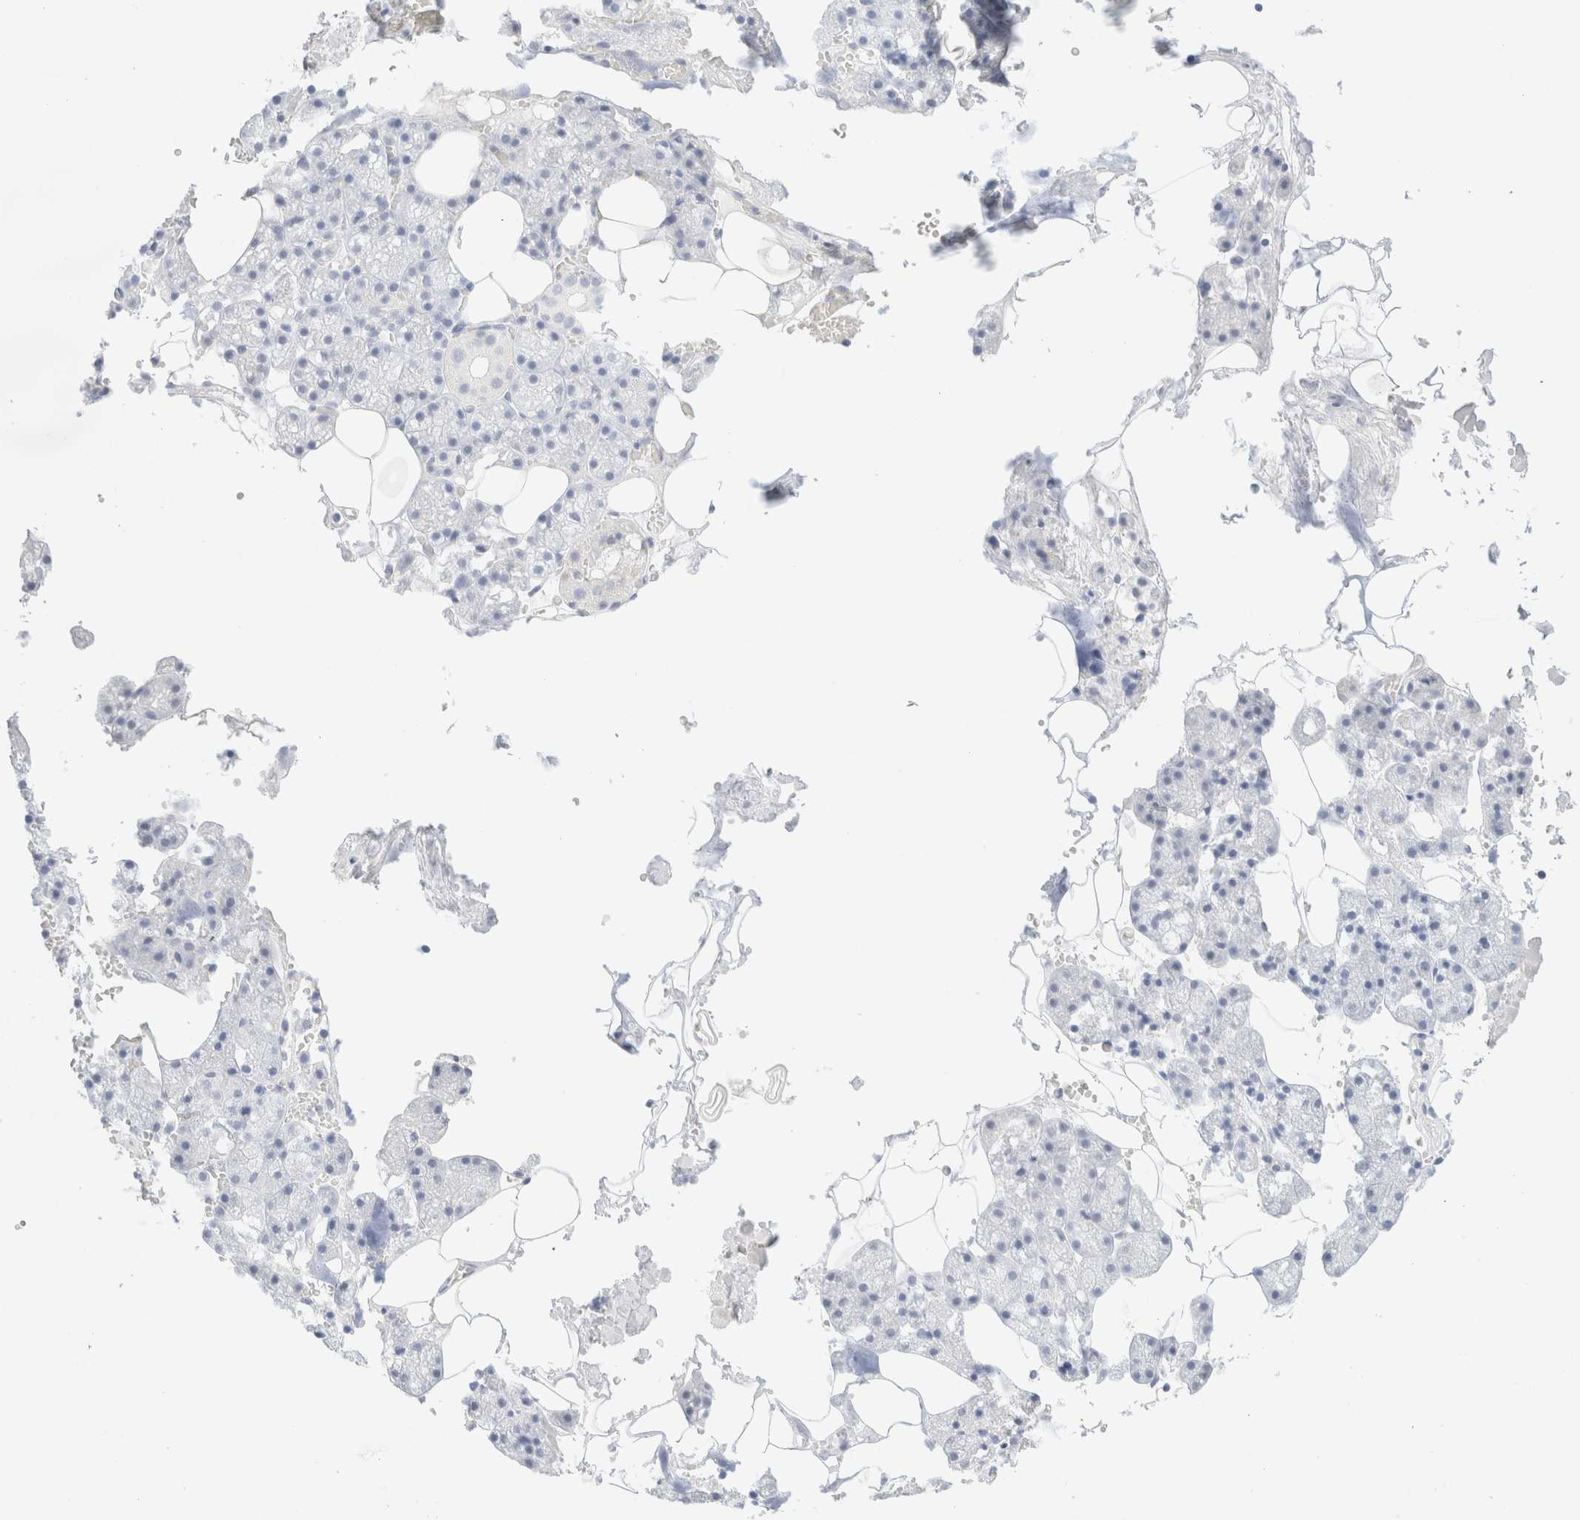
{"staining": {"intensity": "moderate", "quantity": "<25%", "location": "cytoplasmic/membranous"}, "tissue": "salivary gland", "cell_type": "Glandular cells", "image_type": "normal", "snomed": [{"axis": "morphology", "description": "Normal tissue, NOS"}, {"axis": "topography", "description": "Salivary gland"}], "caption": "Protein expression analysis of benign salivary gland shows moderate cytoplasmic/membranous expression in approximately <25% of glandular cells.", "gene": "KRT15", "patient": {"sex": "male", "age": 62}}